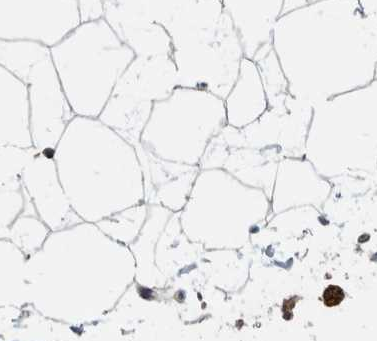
{"staining": {"intensity": "moderate", "quantity": "<25%", "location": "cytoplasmic/membranous"}, "tissue": "breast", "cell_type": "Adipocytes", "image_type": "normal", "snomed": [{"axis": "morphology", "description": "Normal tissue, NOS"}, {"axis": "topography", "description": "Breast"}], "caption": "This is a photomicrograph of immunohistochemistry (IHC) staining of benign breast, which shows moderate expression in the cytoplasmic/membranous of adipocytes.", "gene": "HROB", "patient": {"sex": "female", "age": 23}}